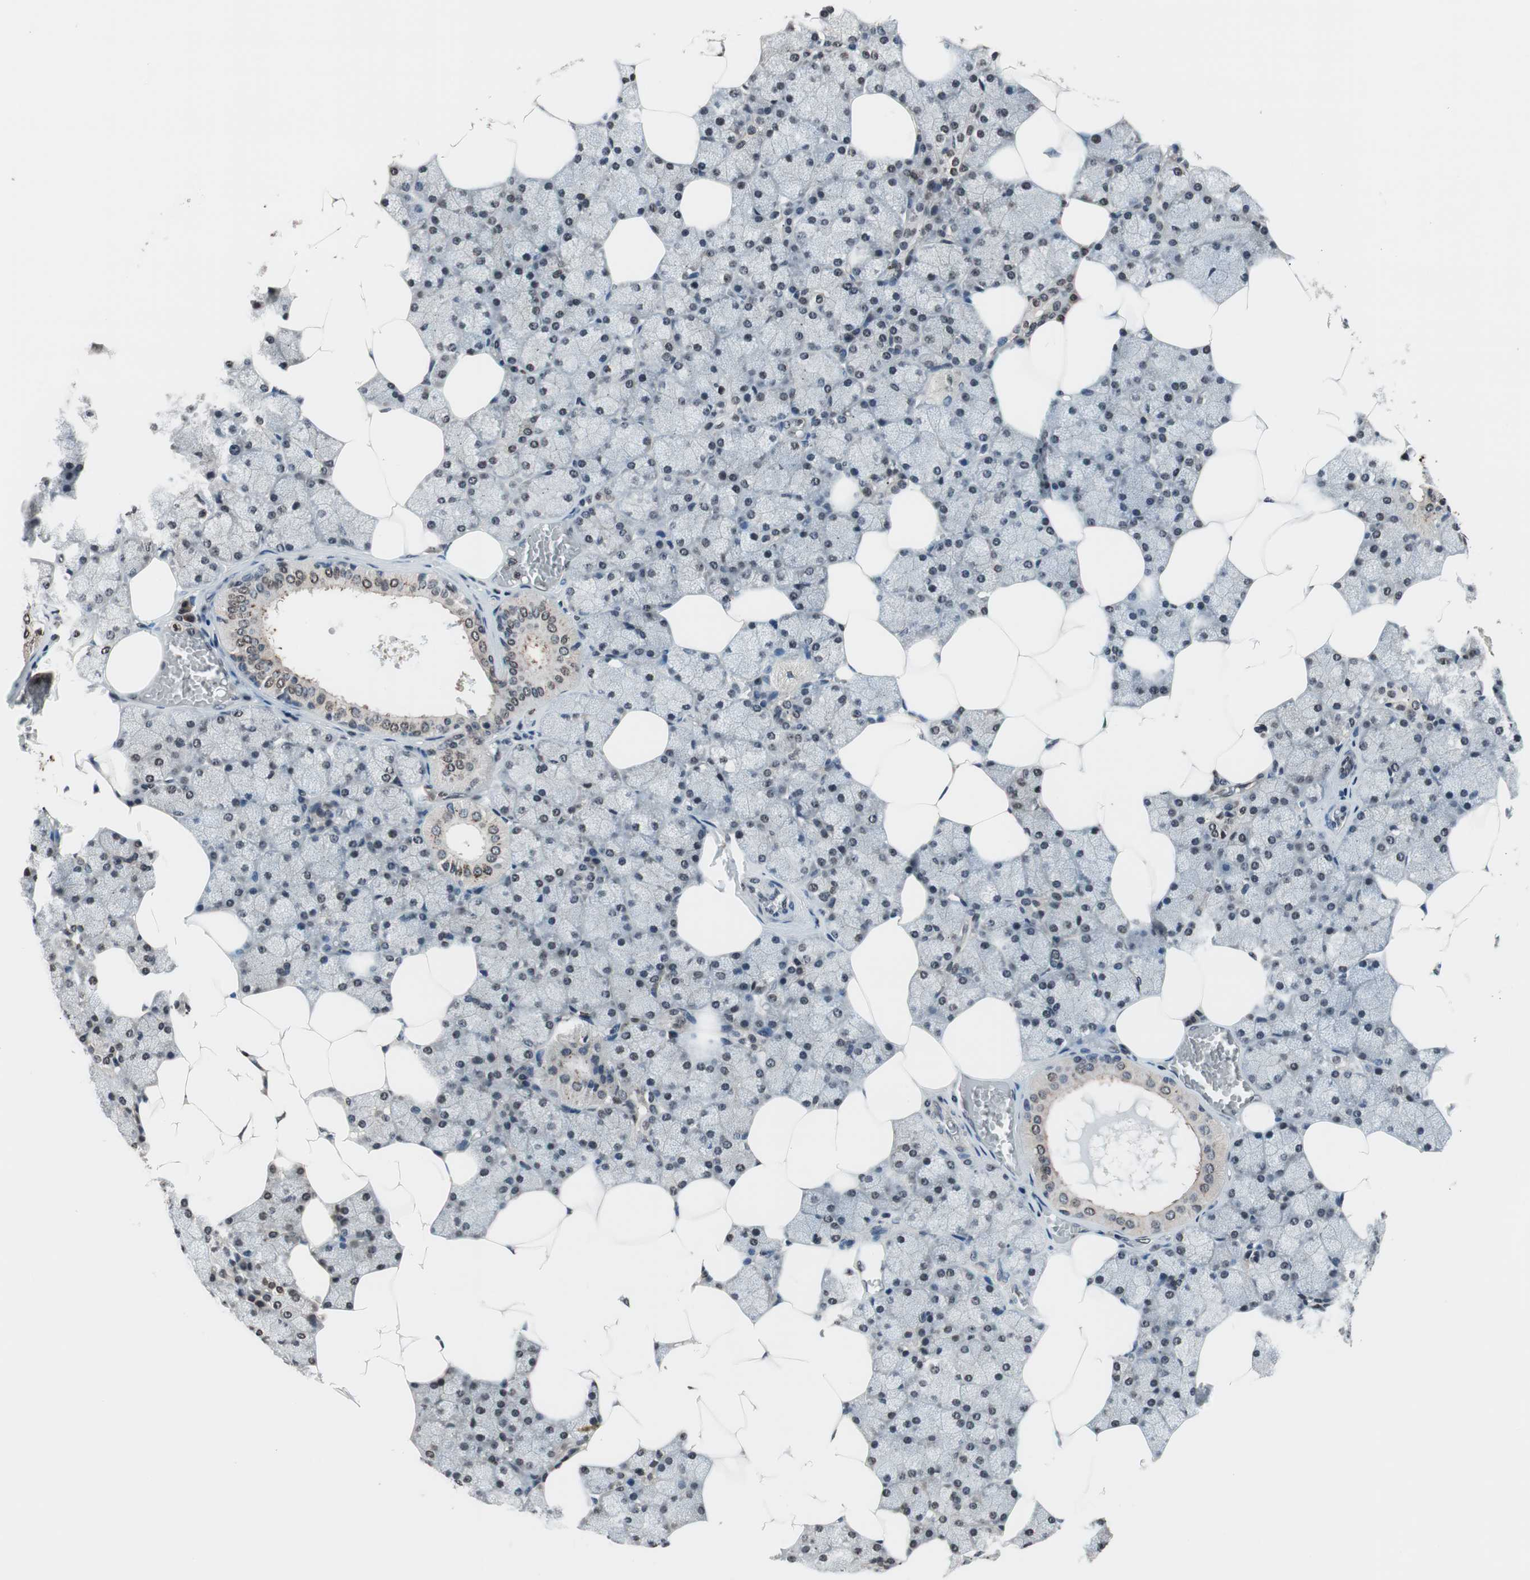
{"staining": {"intensity": "weak", "quantity": "25%-75%", "location": "cytoplasmic/membranous,nuclear"}, "tissue": "salivary gland", "cell_type": "Glandular cells", "image_type": "normal", "snomed": [{"axis": "morphology", "description": "Normal tissue, NOS"}, {"axis": "topography", "description": "Salivary gland"}], "caption": "Glandular cells display weak cytoplasmic/membranous,nuclear positivity in about 25%-75% of cells in benign salivary gland. The staining was performed using DAB, with brown indicating positive protein expression. Nuclei are stained blue with hematoxylin.", "gene": "RFC1", "patient": {"sex": "male", "age": 62}}